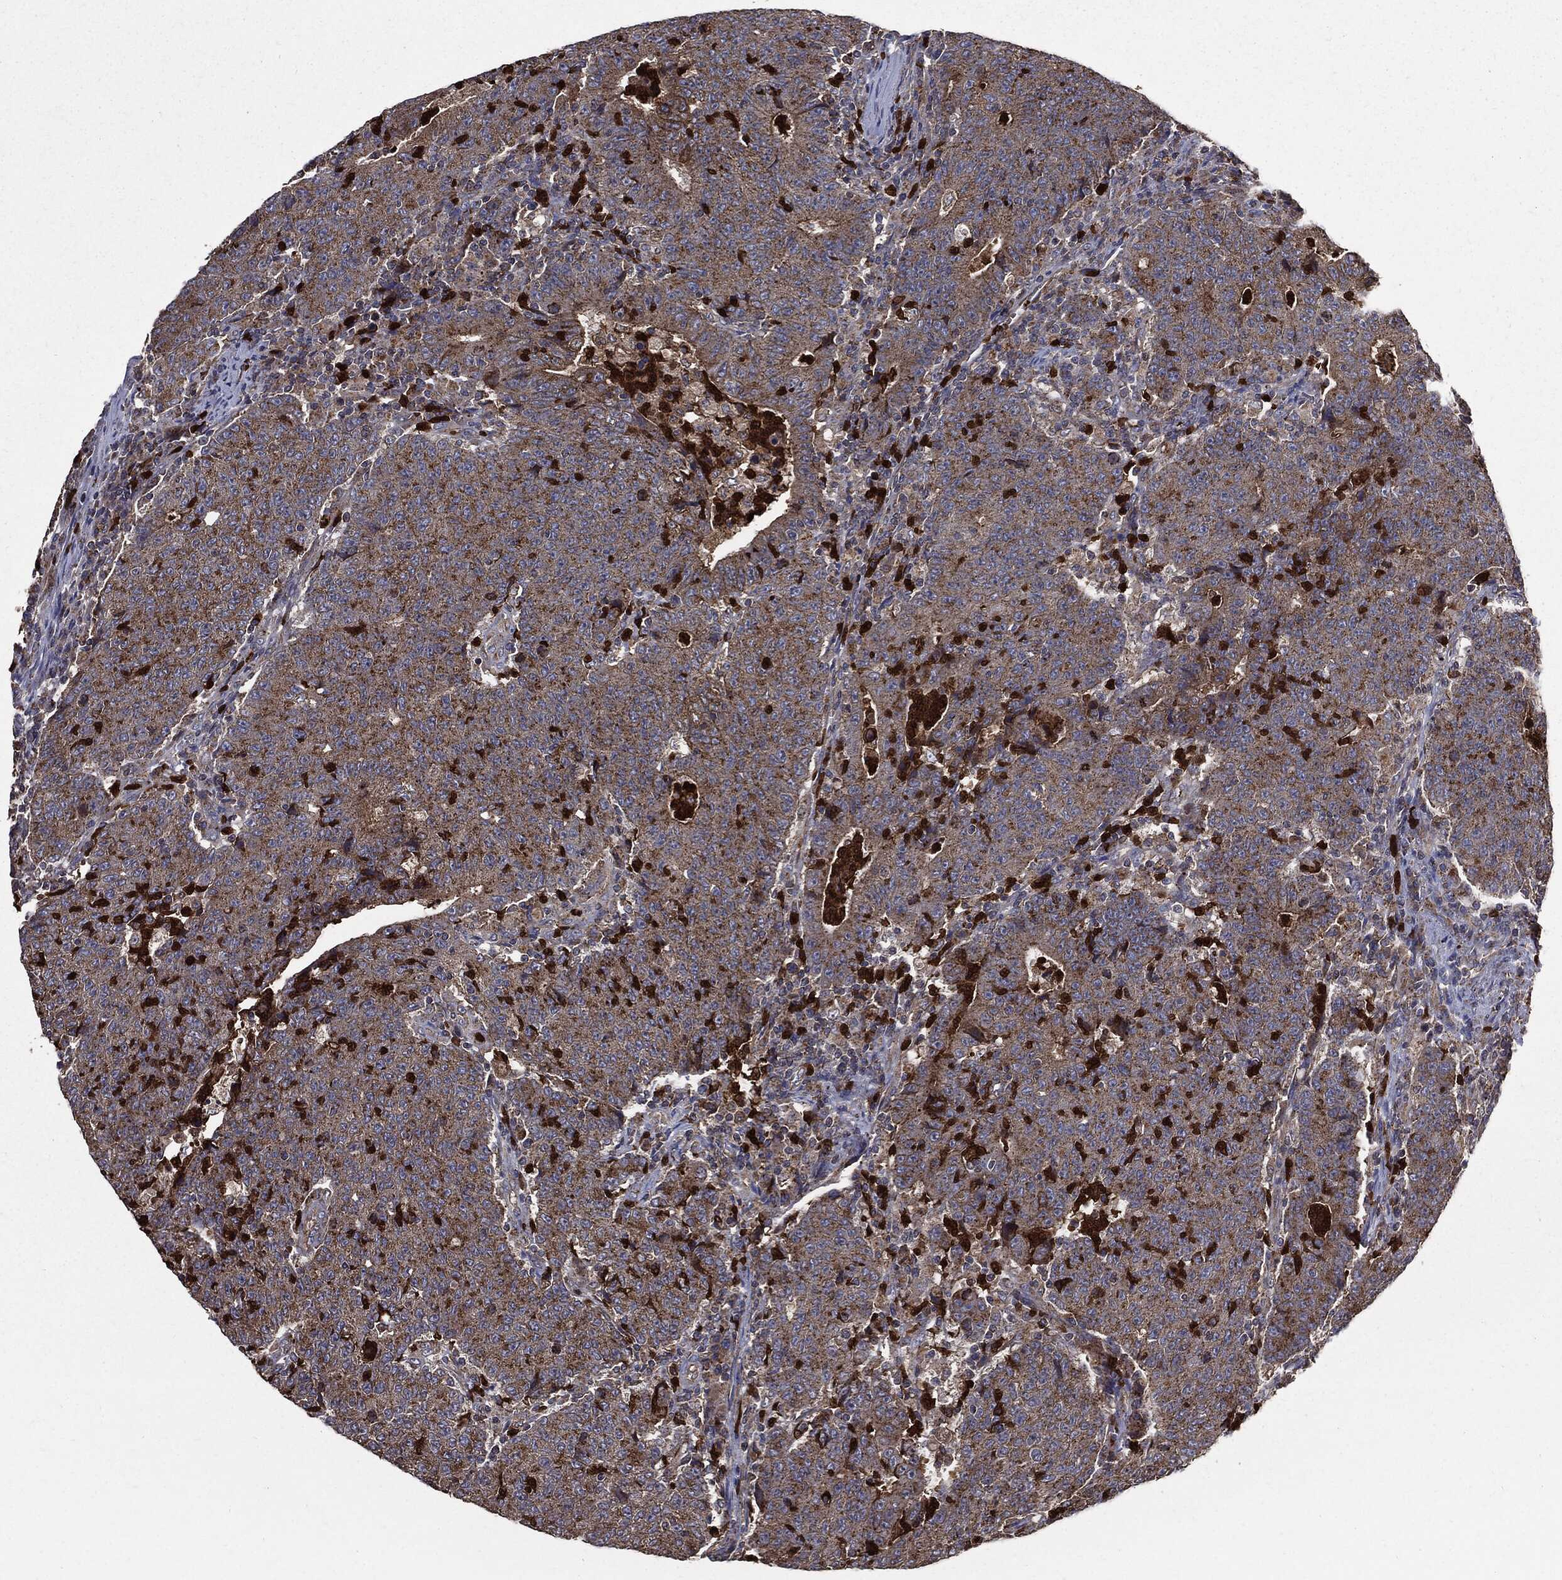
{"staining": {"intensity": "moderate", "quantity": ">75%", "location": "cytoplasmic/membranous"}, "tissue": "colorectal cancer", "cell_type": "Tumor cells", "image_type": "cancer", "snomed": [{"axis": "morphology", "description": "Adenocarcinoma, NOS"}, {"axis": "topography", "description": "Colon"}], "caption": "This histopathology image shows IHC staining of human adenocarcinoma (colorectal), with medium moderate cytoplasmic/membranous staining in about >75% of tumor cells.", "gene": "PDCD6IP", "patient": {"sex": "female", "age": 75}}